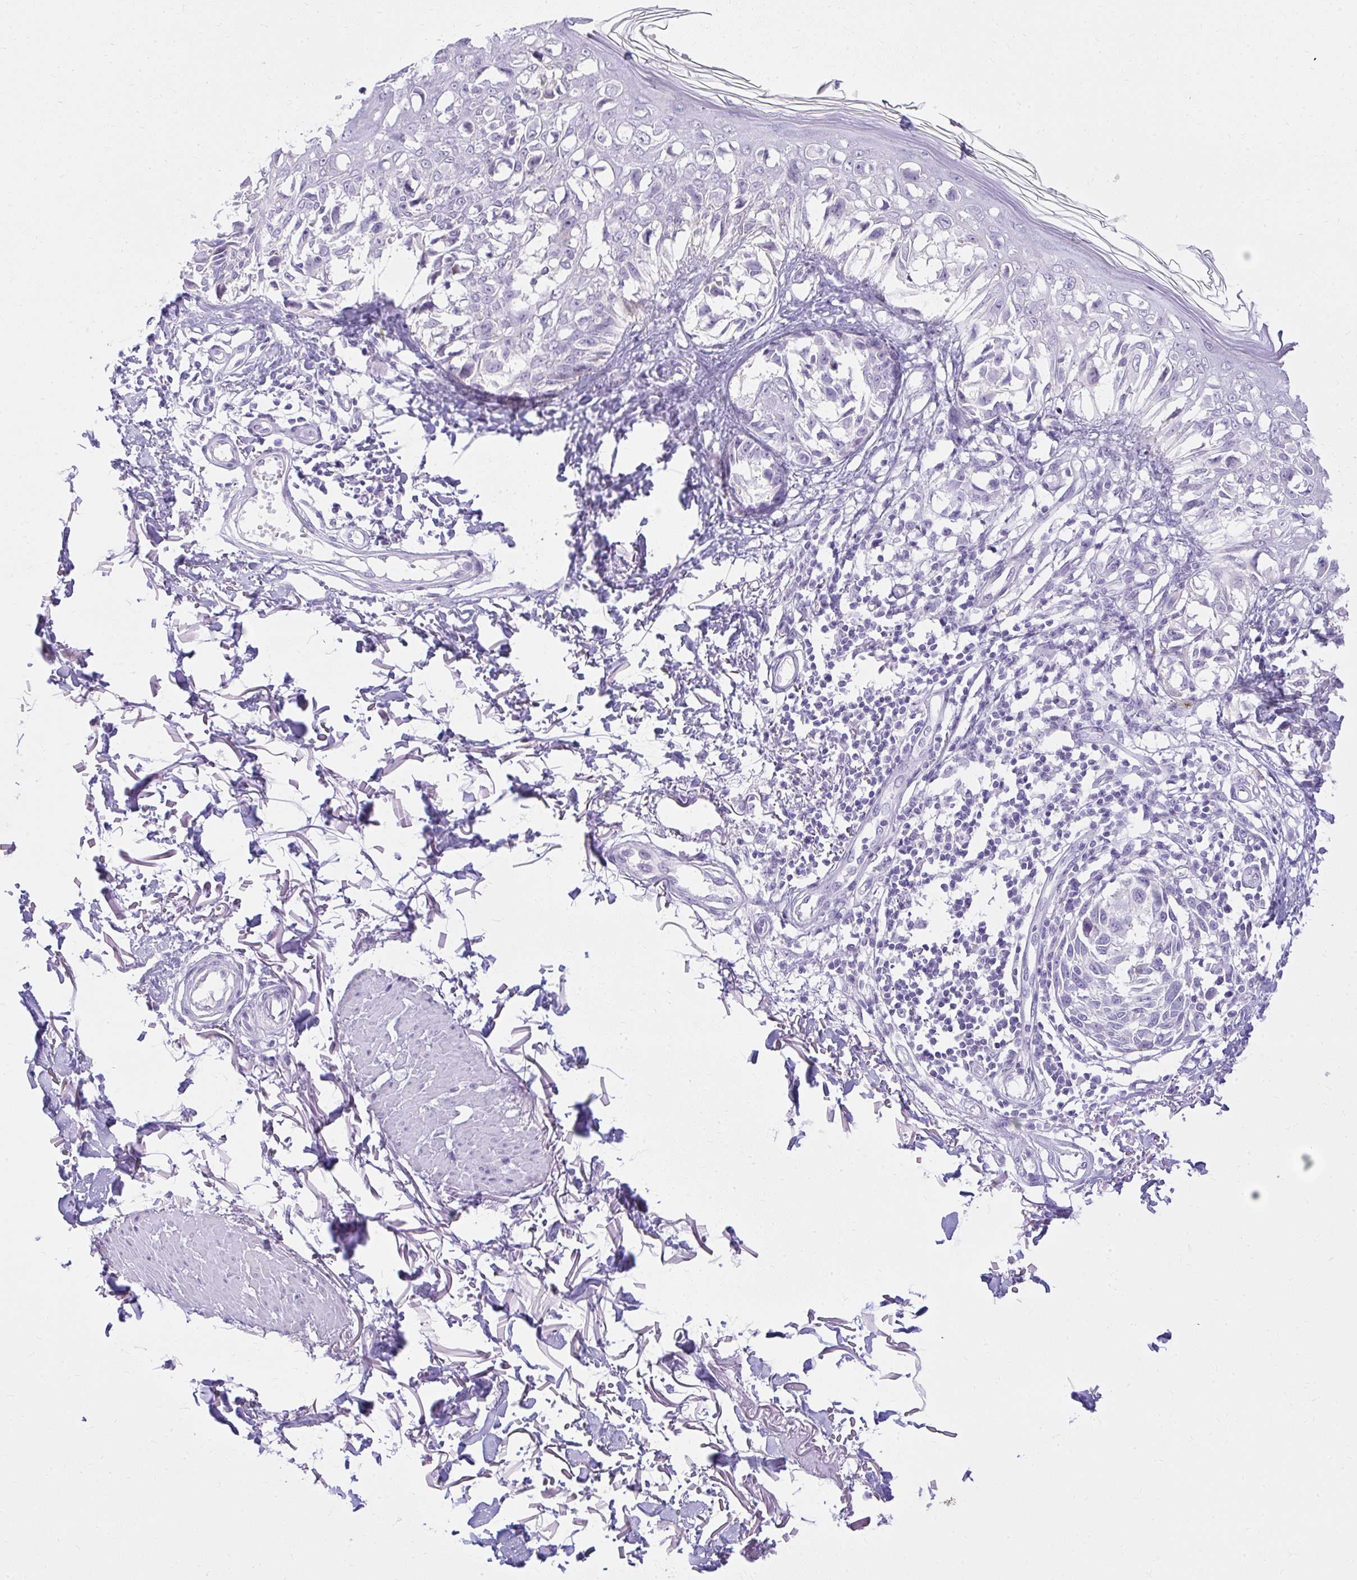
{"staining": {"intensity": "negative", "quantity": "none", "location": "none"}, "tissue": "melanoma", "cell_type": "Tumor cells", "image_type": "cancer", "snomed": [{"axis": "morphology", "description": "Malignant melanoma, NOS"}, {"axis": "topography", "description": "Skin"}], "caption": "Immunohistochemical staining of melanoma displays no significant positivity in tumor cells.", "gene": "PRAP1", "patient": {"sex": "male", "age": 73}}